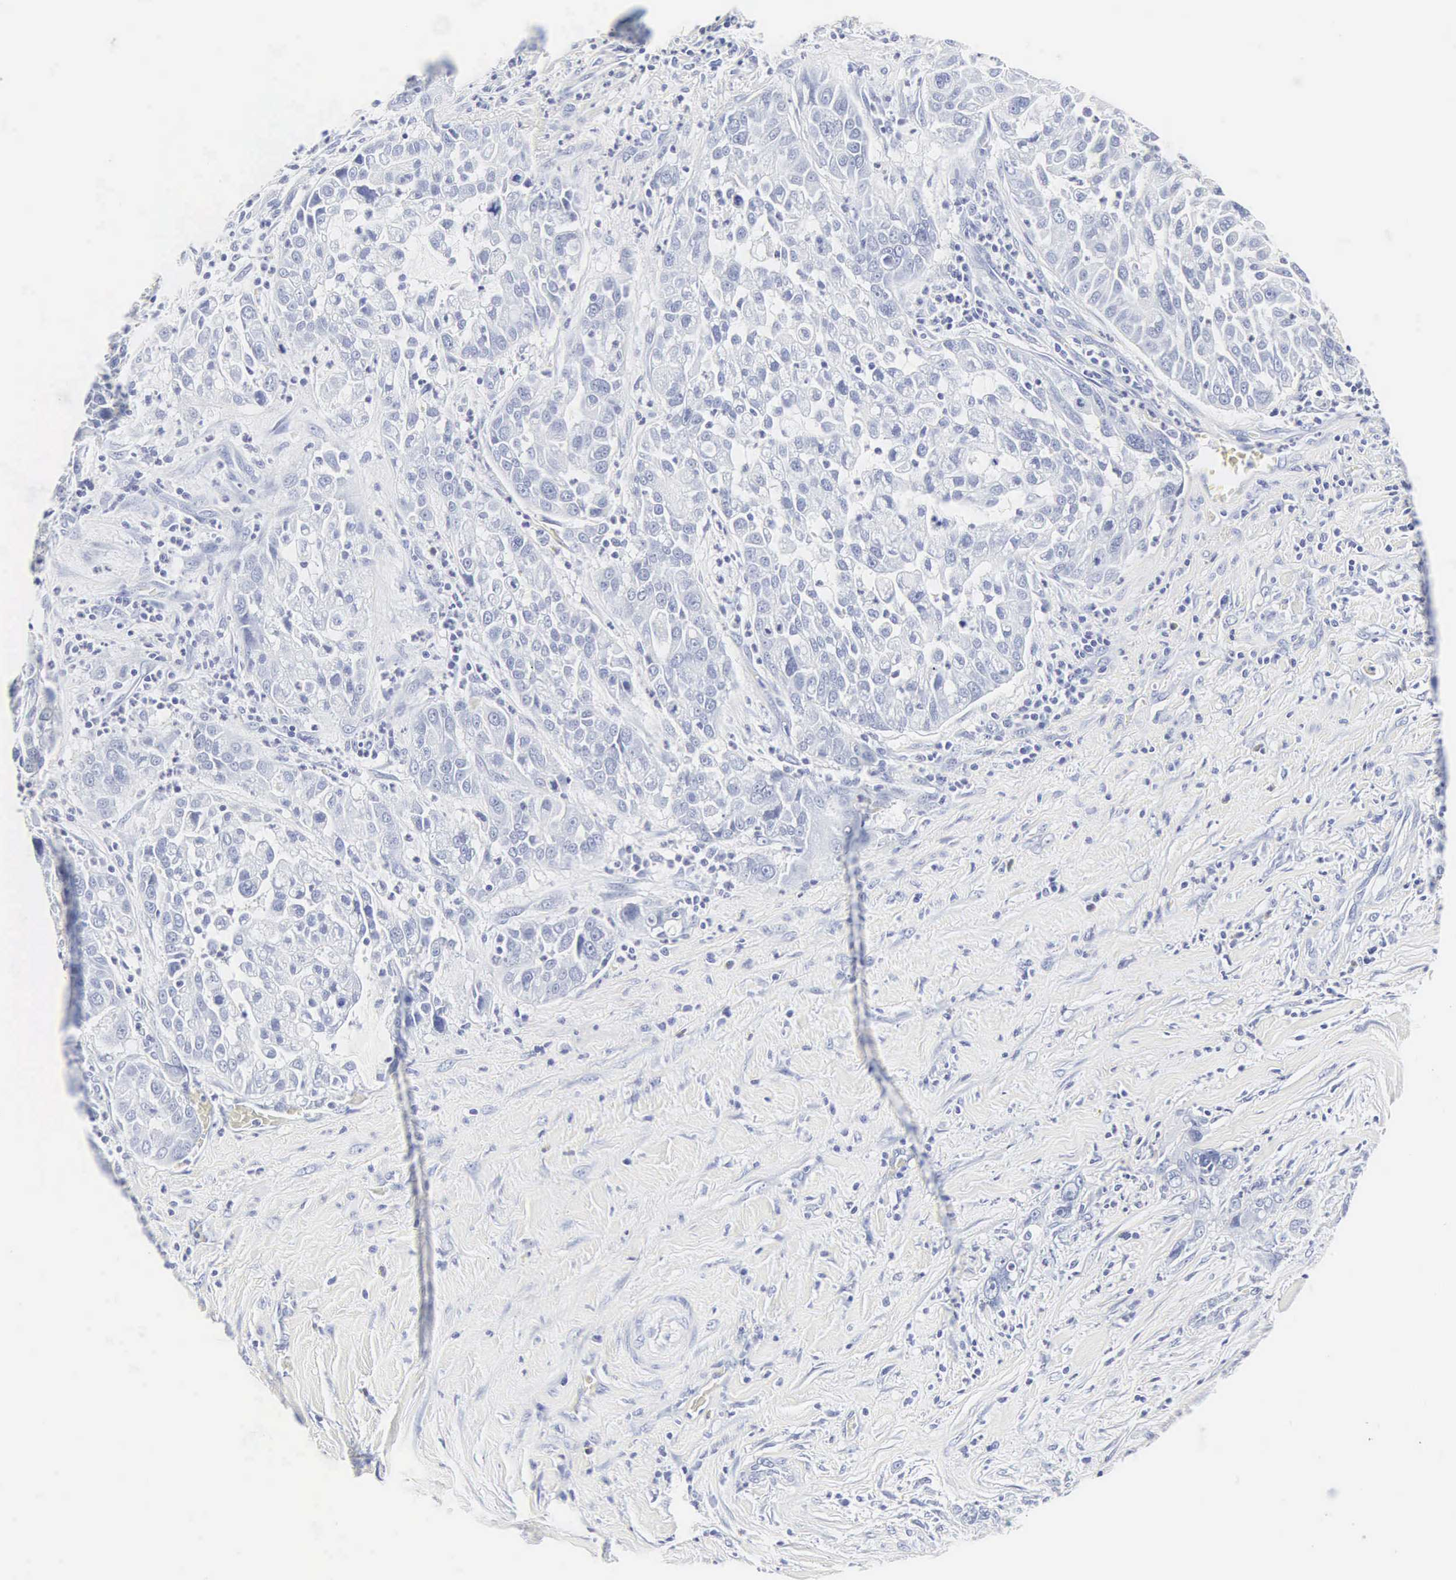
{"staining": {"intensity": "negative", "quantity": "none", "location": "none"}, "tissue": "pancreatic cancer", "cell_type": "Tumor cells", "image_type": "cancer", "snomed": [{"axis": "morphology", "description": "Adenocarcinoma, NOS"}, {"axis": "topography", "description": "Pancreas"}], "caption": "Tumor cells are negative for protein expression in human pancreatic cancer (adenocarcinoma). (DAB immunohistochemistry (IHC) with hematoxylin counter stain).", "gene": "INS", "patient": {"sex": "female", "age": 52}}